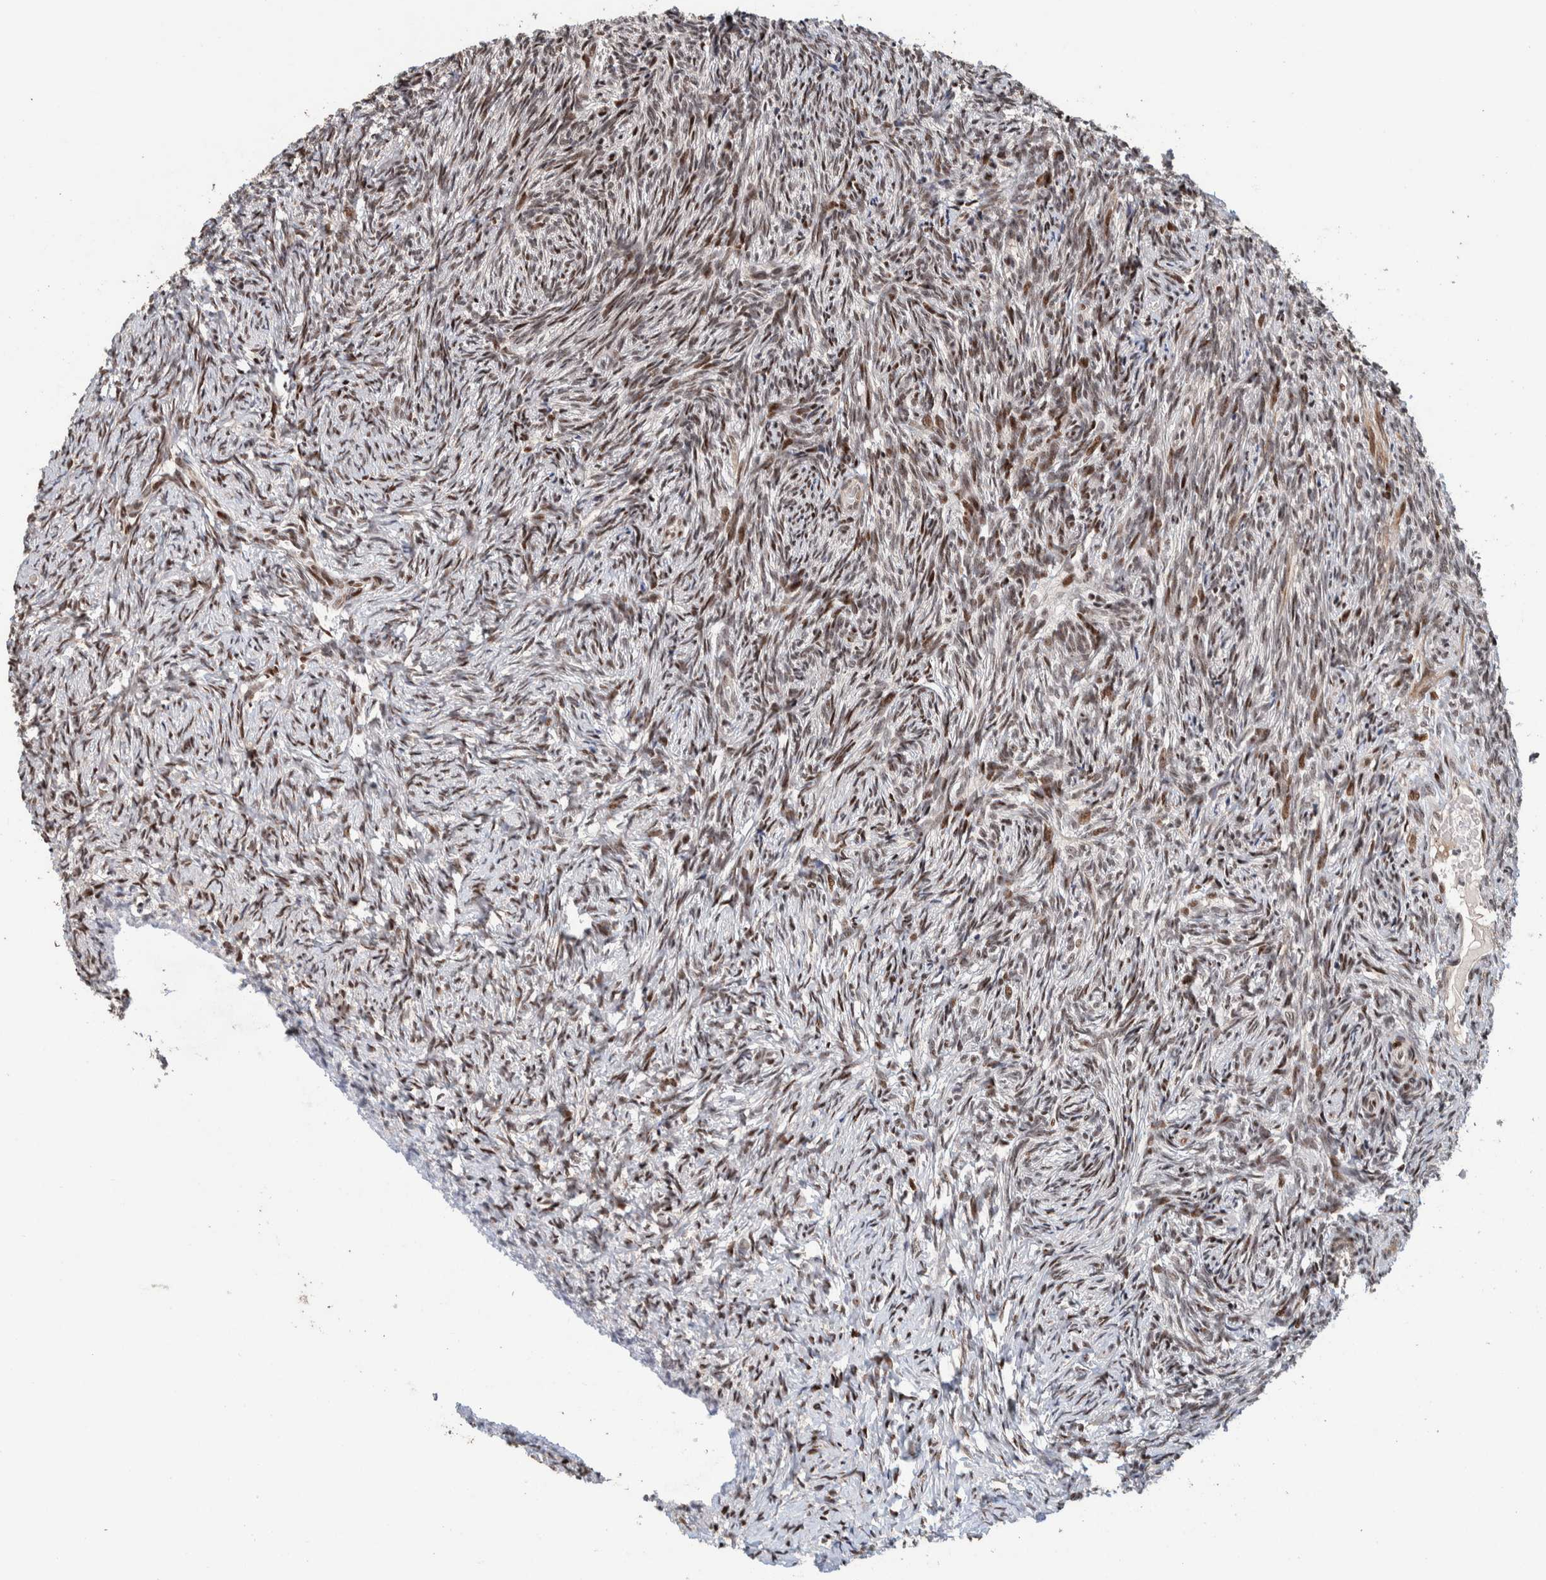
{"staining": {"intensity": "moderate", "quantity": ">75%", "location": "cytoplasmic/membranous,nuclear"}, "tissue": "ovary", "cell_type": "Follicle cells", "image_type": "normal", "snomed": [{"axis": "morphology", "description": "Normal tissue, NOS"}, {"axis": "topography", "description": "Ovary"}], "caption": "DAB (3,3'-diaminobenzidine) immunohistochemical staining of benign ovary reveals moderate cytoplasmic/membranous,nuclear protein positivity in about >75% of follicle cells.", "gene": "CHD4", "patient": {"sex": "female", "age": 41}}